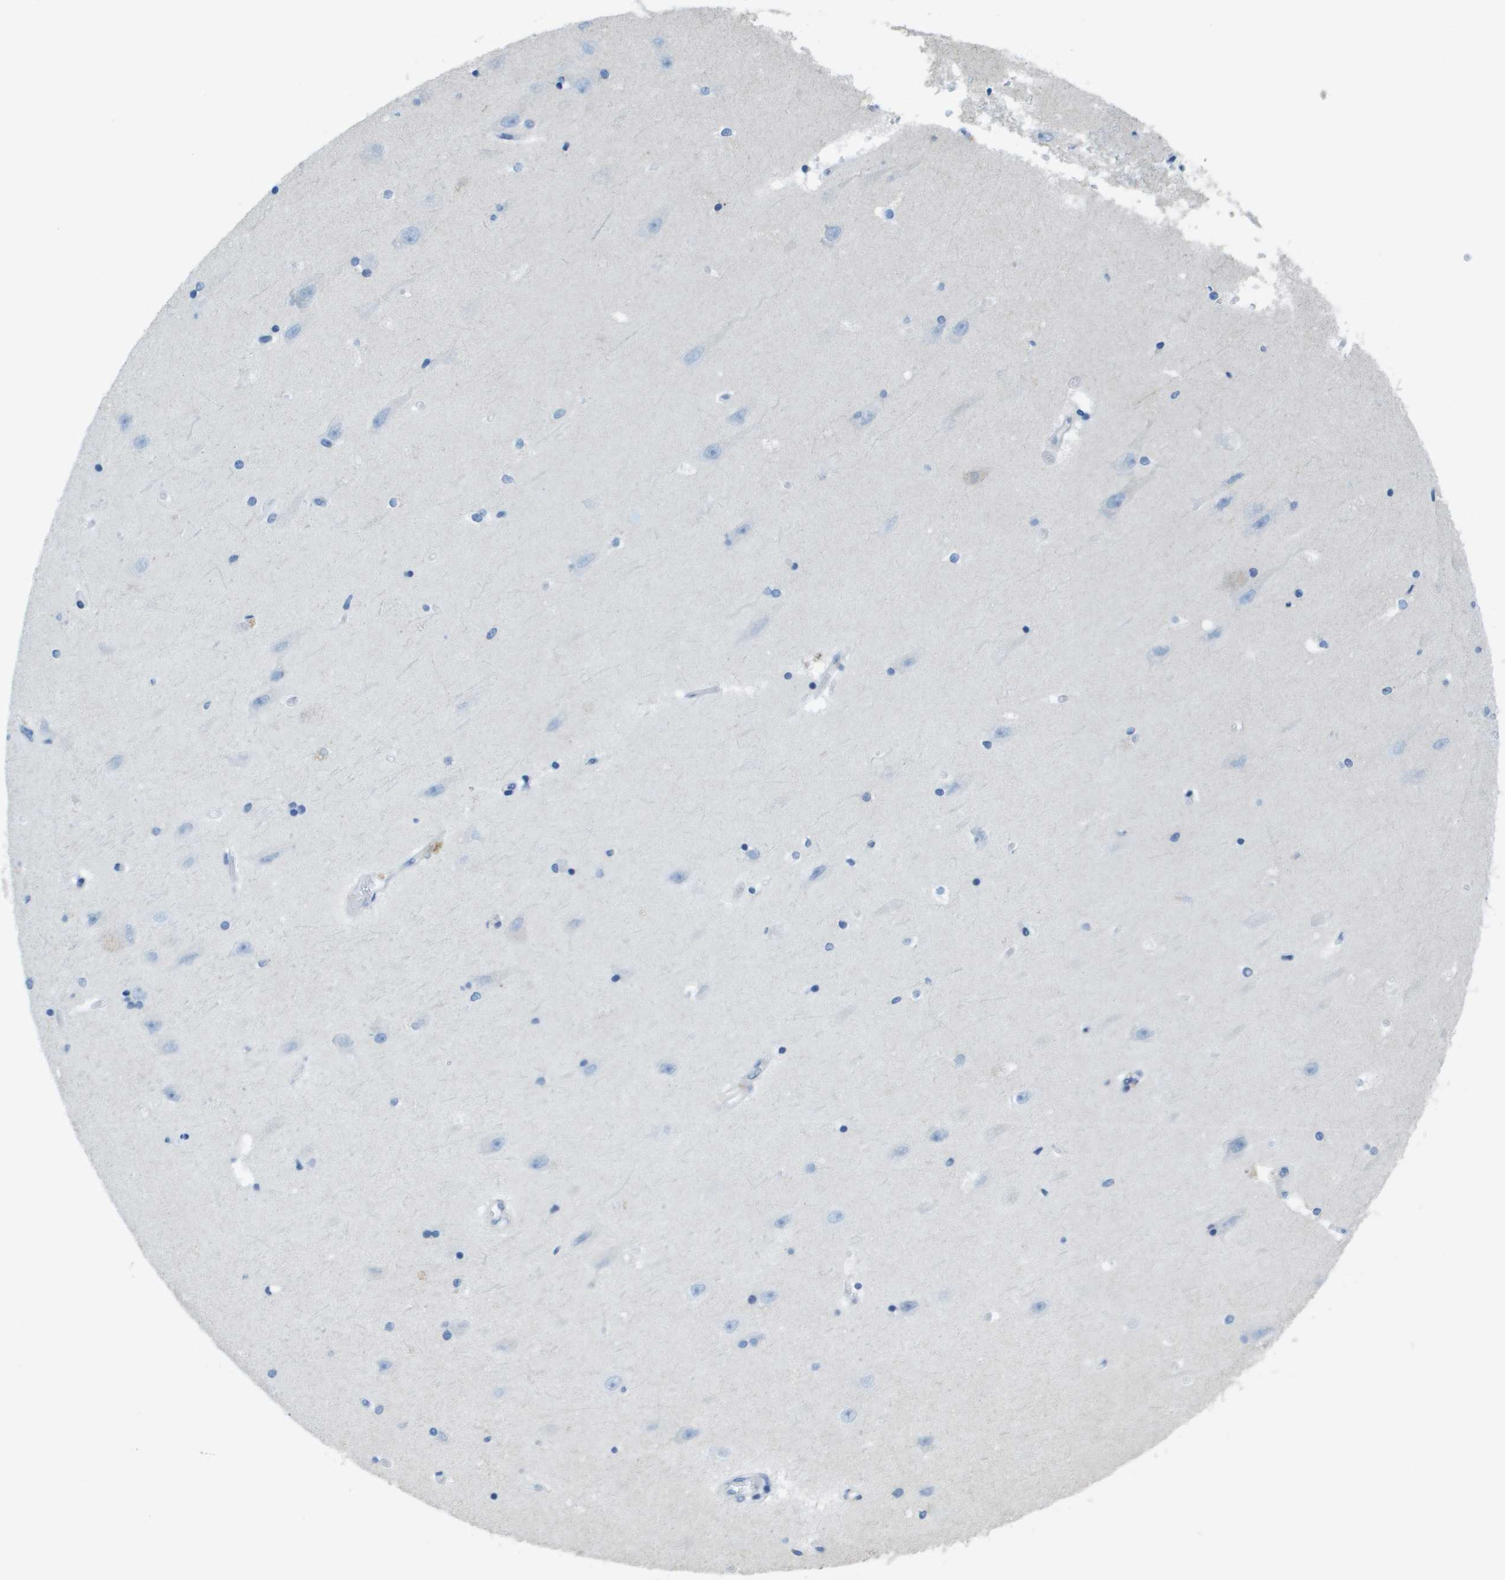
{"staining": {"intensity": "negative", "quantity": "none", "location": "none"}, "tissue": "hippocampus", "cell_type": "Glial cells", "image_type": "normal", "snomed": [{"axis": "morphology", "description": "Normal tissue, NOS"}, {"axis": "topography", "description": "Hippocampus"}], "caption": "This is an IHC photomicrograph of benign hippocampus. There is no positivity in glial cells.", "gene": "SDC1", "patient": {"sex": "male", "age": 45}}